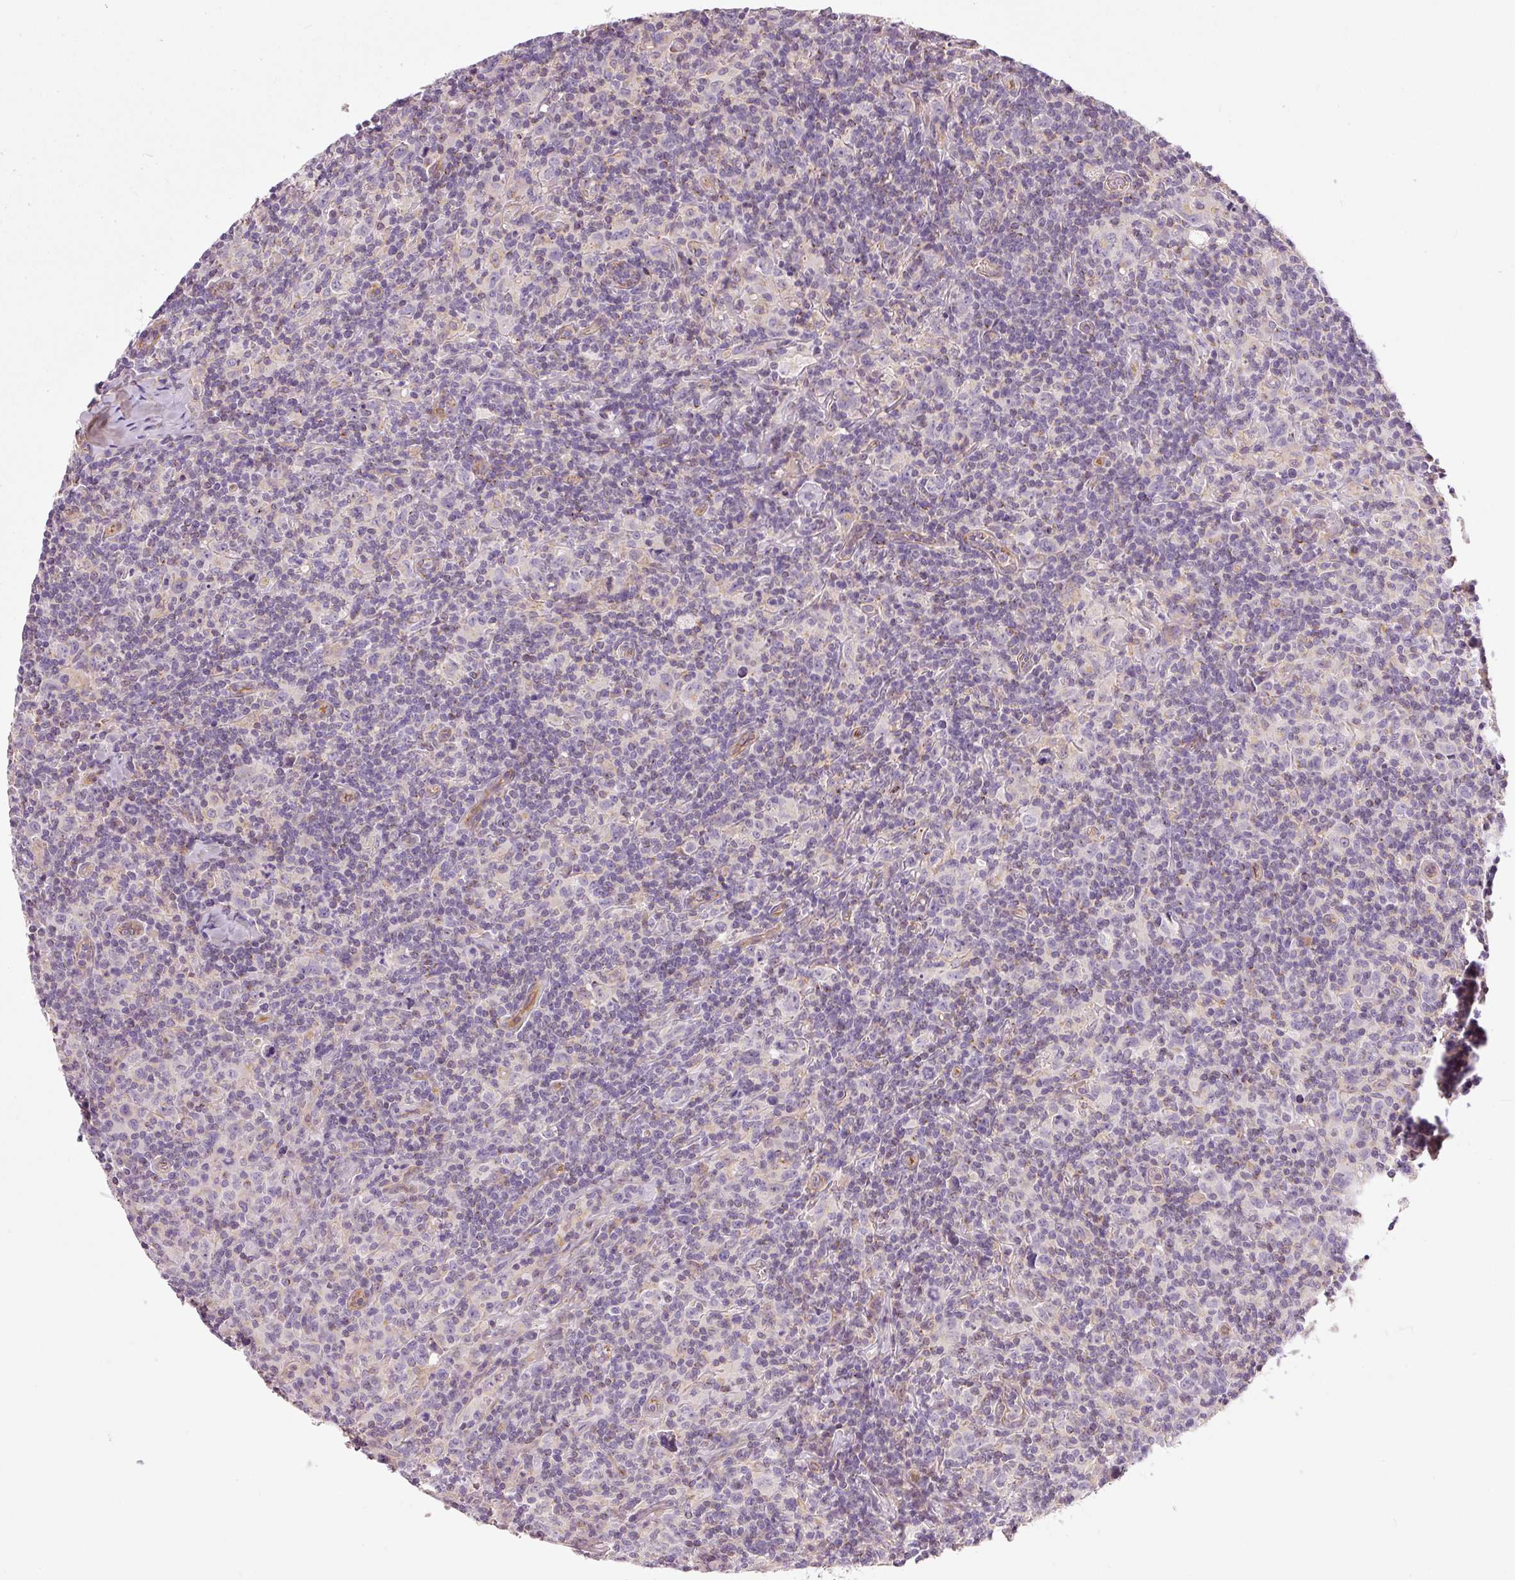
{"staining": {"intensity": "negative", "quantity": "none", "location": "none"}, "tissue": "lymphoma", "cell_type": "Tumor cells", "image_type": "cancer", "snomed": [{"axis": "morphology", "description": "Hodgkin's disease, NOS"}, {"axis": "topography", "description": "Lymph node"}], "caption": "Tumor cells show no significant expression in Hodgkin's disease.", "gene": "OSR2", "patient": {"sex": "female", "age": 18}}